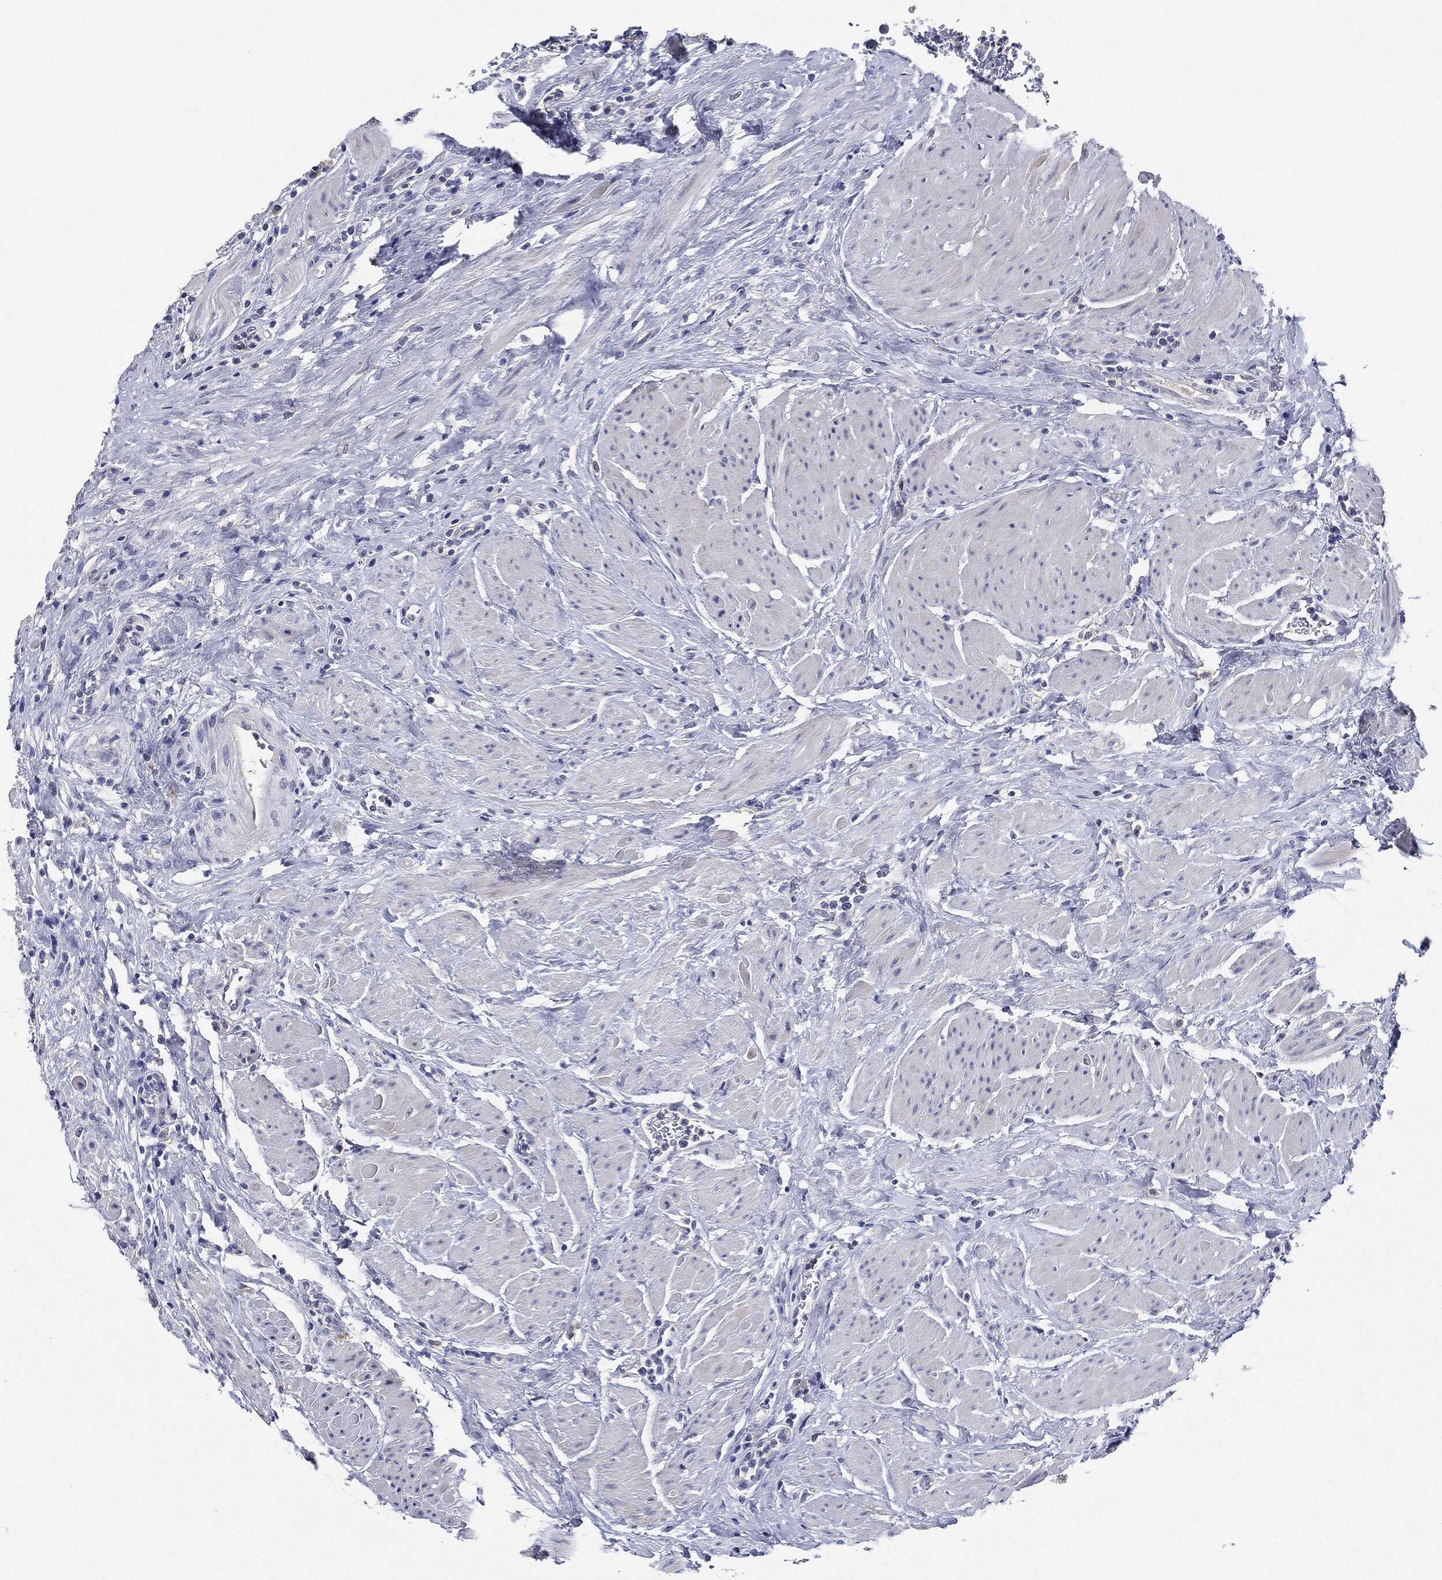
{"staining": {"intensity": "negative", "quantity": "none", "location": "none"}, "tissue": "urothelial cancer", "cell_type": "Tumor cells", "image_type": "cancer", "snomed": [{"axis": "morphology", "description": "Urothelial carcinoma, High grade"}, {"axis": "topography", "description": "Urinary bladder"}], "caption": "A micrograph of urothelial cancer stained for a protein shows no brown staining in tumor cells.", "gene": "NTRK1", "patient": {"sex": "female", "age": 41}}